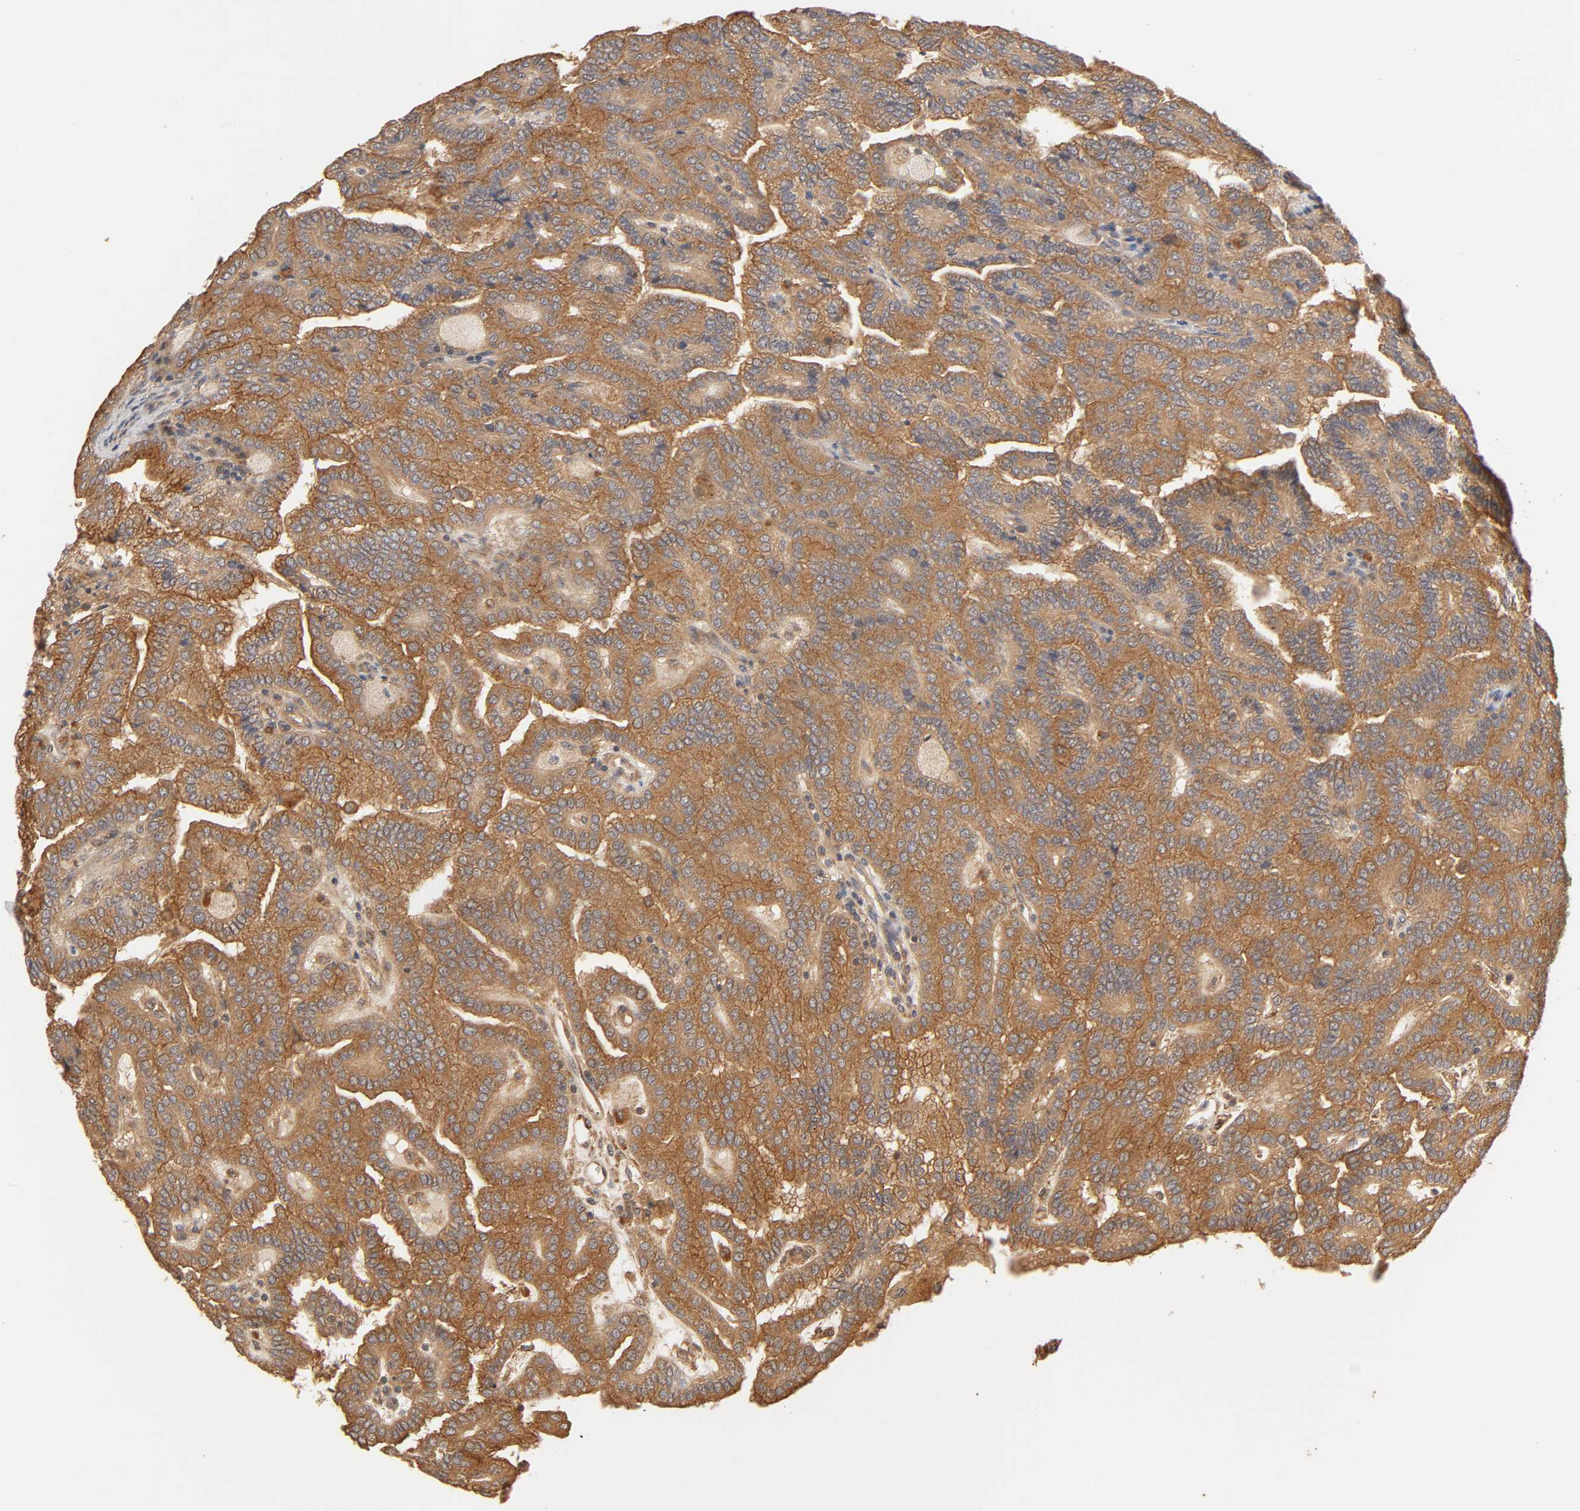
{"staining": {"intensity": "strong", "quantity": ">75%", "location": "cytoplasmic/membranous"}, "tissue": "renal cancer", "cell_type": "Tumor cells", "image_type": "cancer", "snomed": [{"axis": "morphology", "description": "Adenocarcinoma, NOS"}, {"axis": "topography", "description": "Kidney"}], "caption": "Renal cancer (adenocarcinoma) stained with DAB (3,3'-diaminobenzidine) IHC reveals high levels of strong cytoplasmic/membranous positivity in approximately >75% of tumor cells.", "gene": "EPS8", "patient": {"sex": "male", "age": 61}}